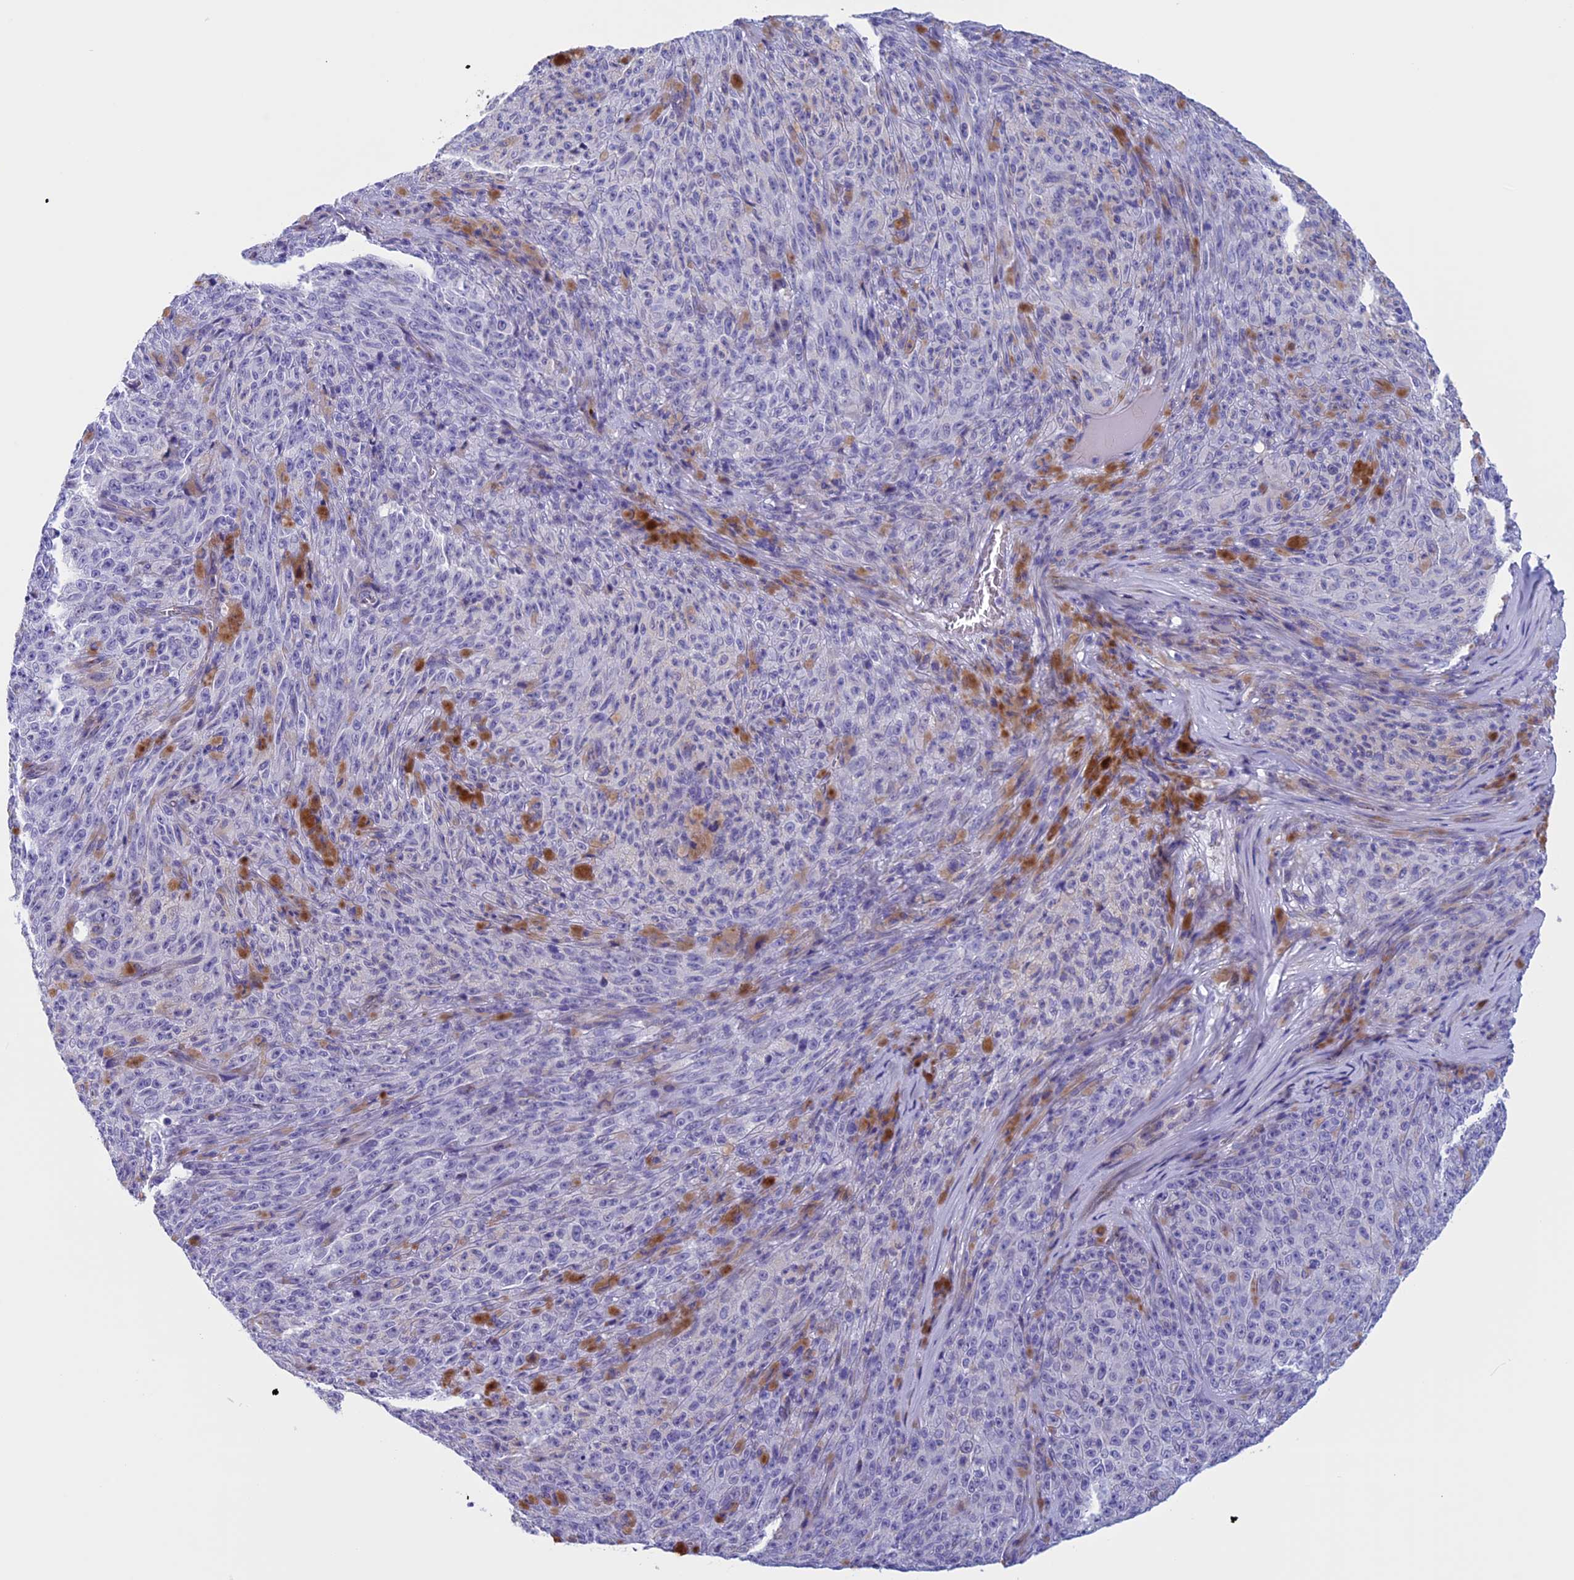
{"staining": {"intensity": "negative", "quantity": "none", "location": "none"}, "tissue": "melanoma", "cell_type": "Tumor cells", "image_type": "cancer", "snomed": [{"axis": "morphology", "description": "Malignant melanoma, NOS"}, {"axis": "topography", "description": "Skin"}], "caption": "DAB (3,3'-diaminobenzidine) immunohistochemical staining of human malignant melanoma reveals no significant staining in tumor cells.", "gene": "NDUFB9", "patient": {"sex": "female", "age": 82}}